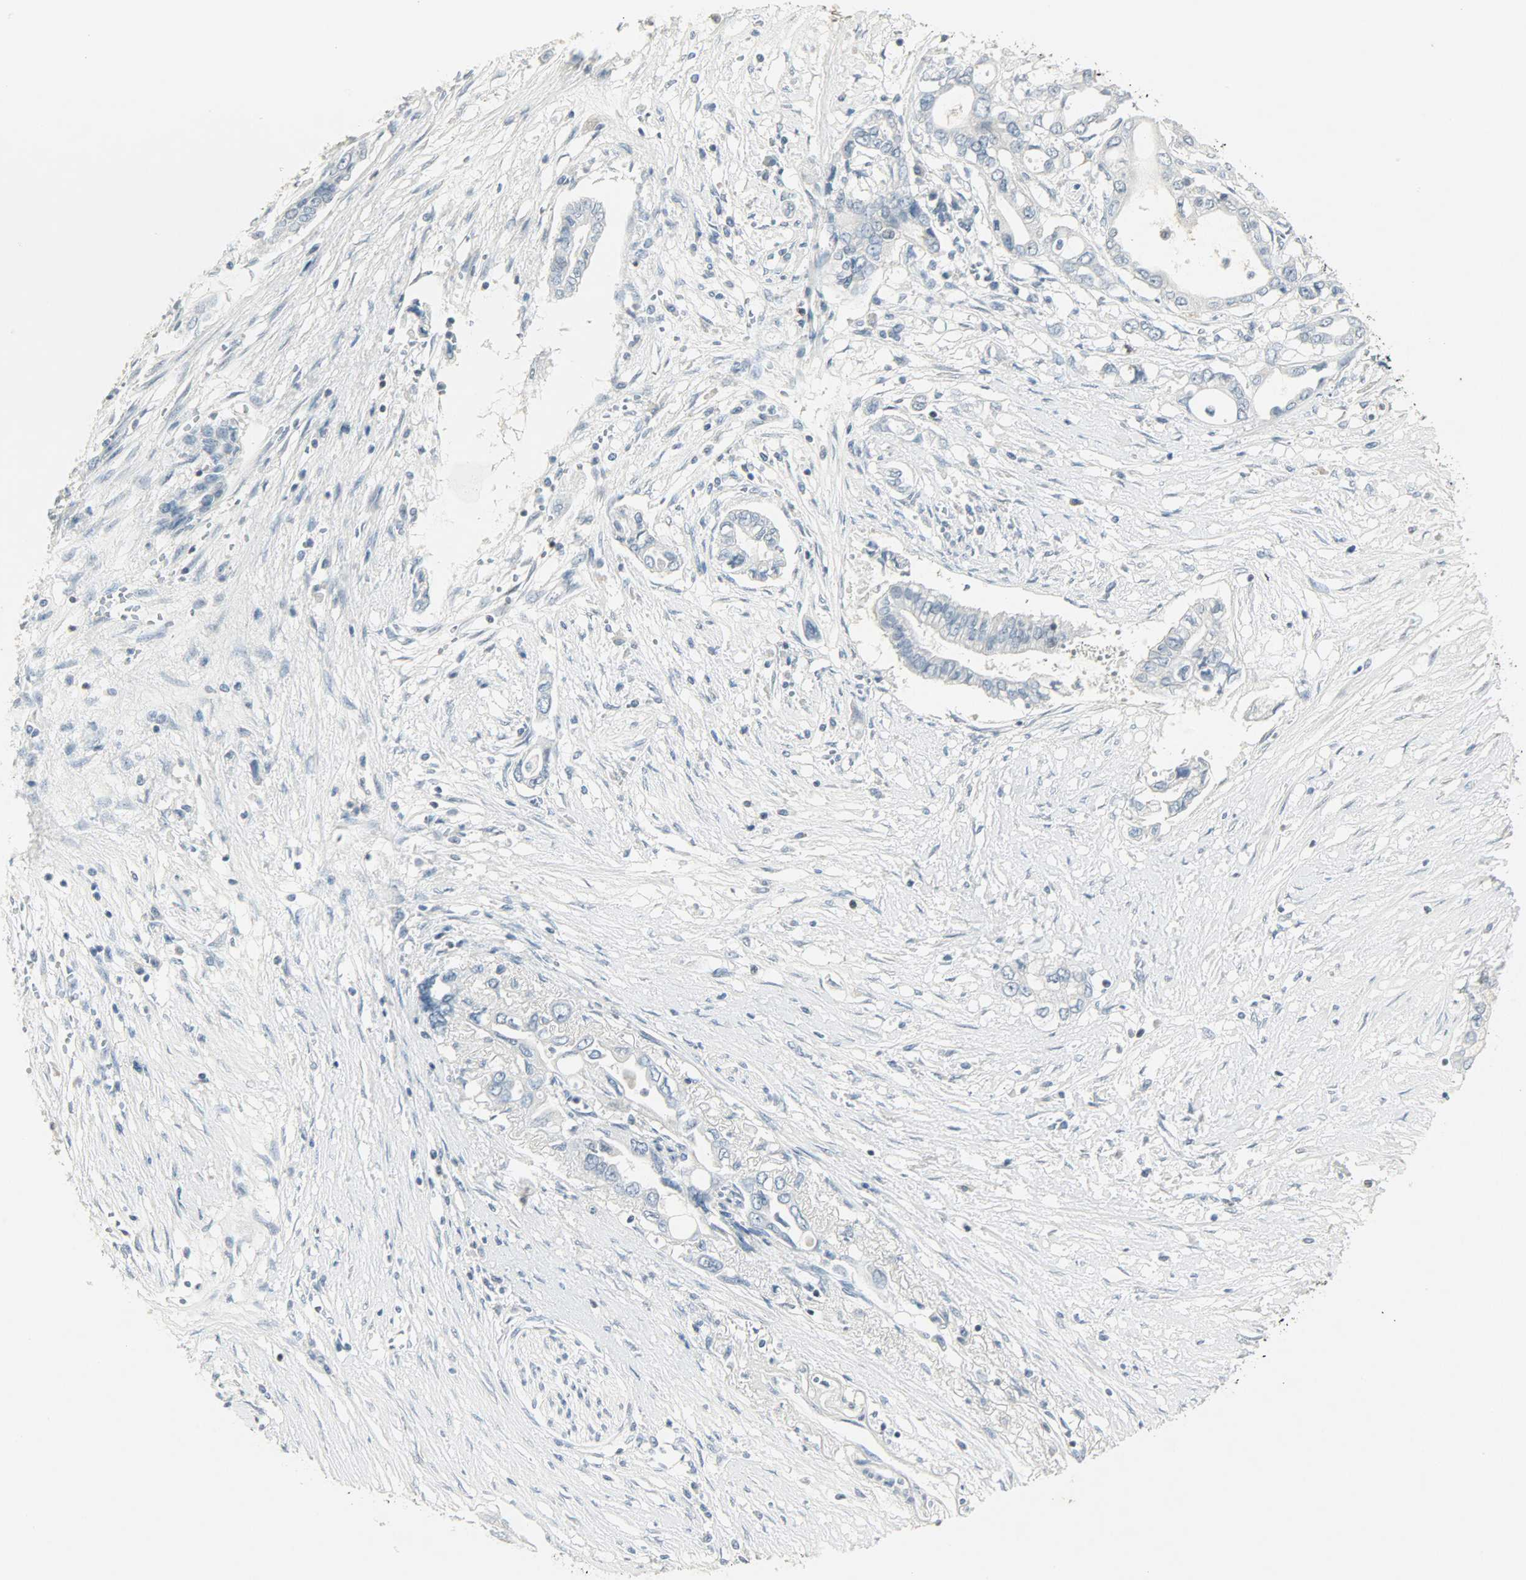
{"staining": {"intensity": "negative", "quantity": "none", "location": "none"}, "tissue": "pancreatic cancer", "cell_type": "Tumor cells", "image_type": "cancer", "snomed": [{"axis": "morphology", "description": "Adenocarcinoma, NOS"}, {"axis": "topography", "description": "Pancreas"}], "caption": "Image shows no protein positivity in tumor cells of pancreatic cancer tissue.", "gene": "CAMK4", "patient": {"sex": "female", "age": 57}}